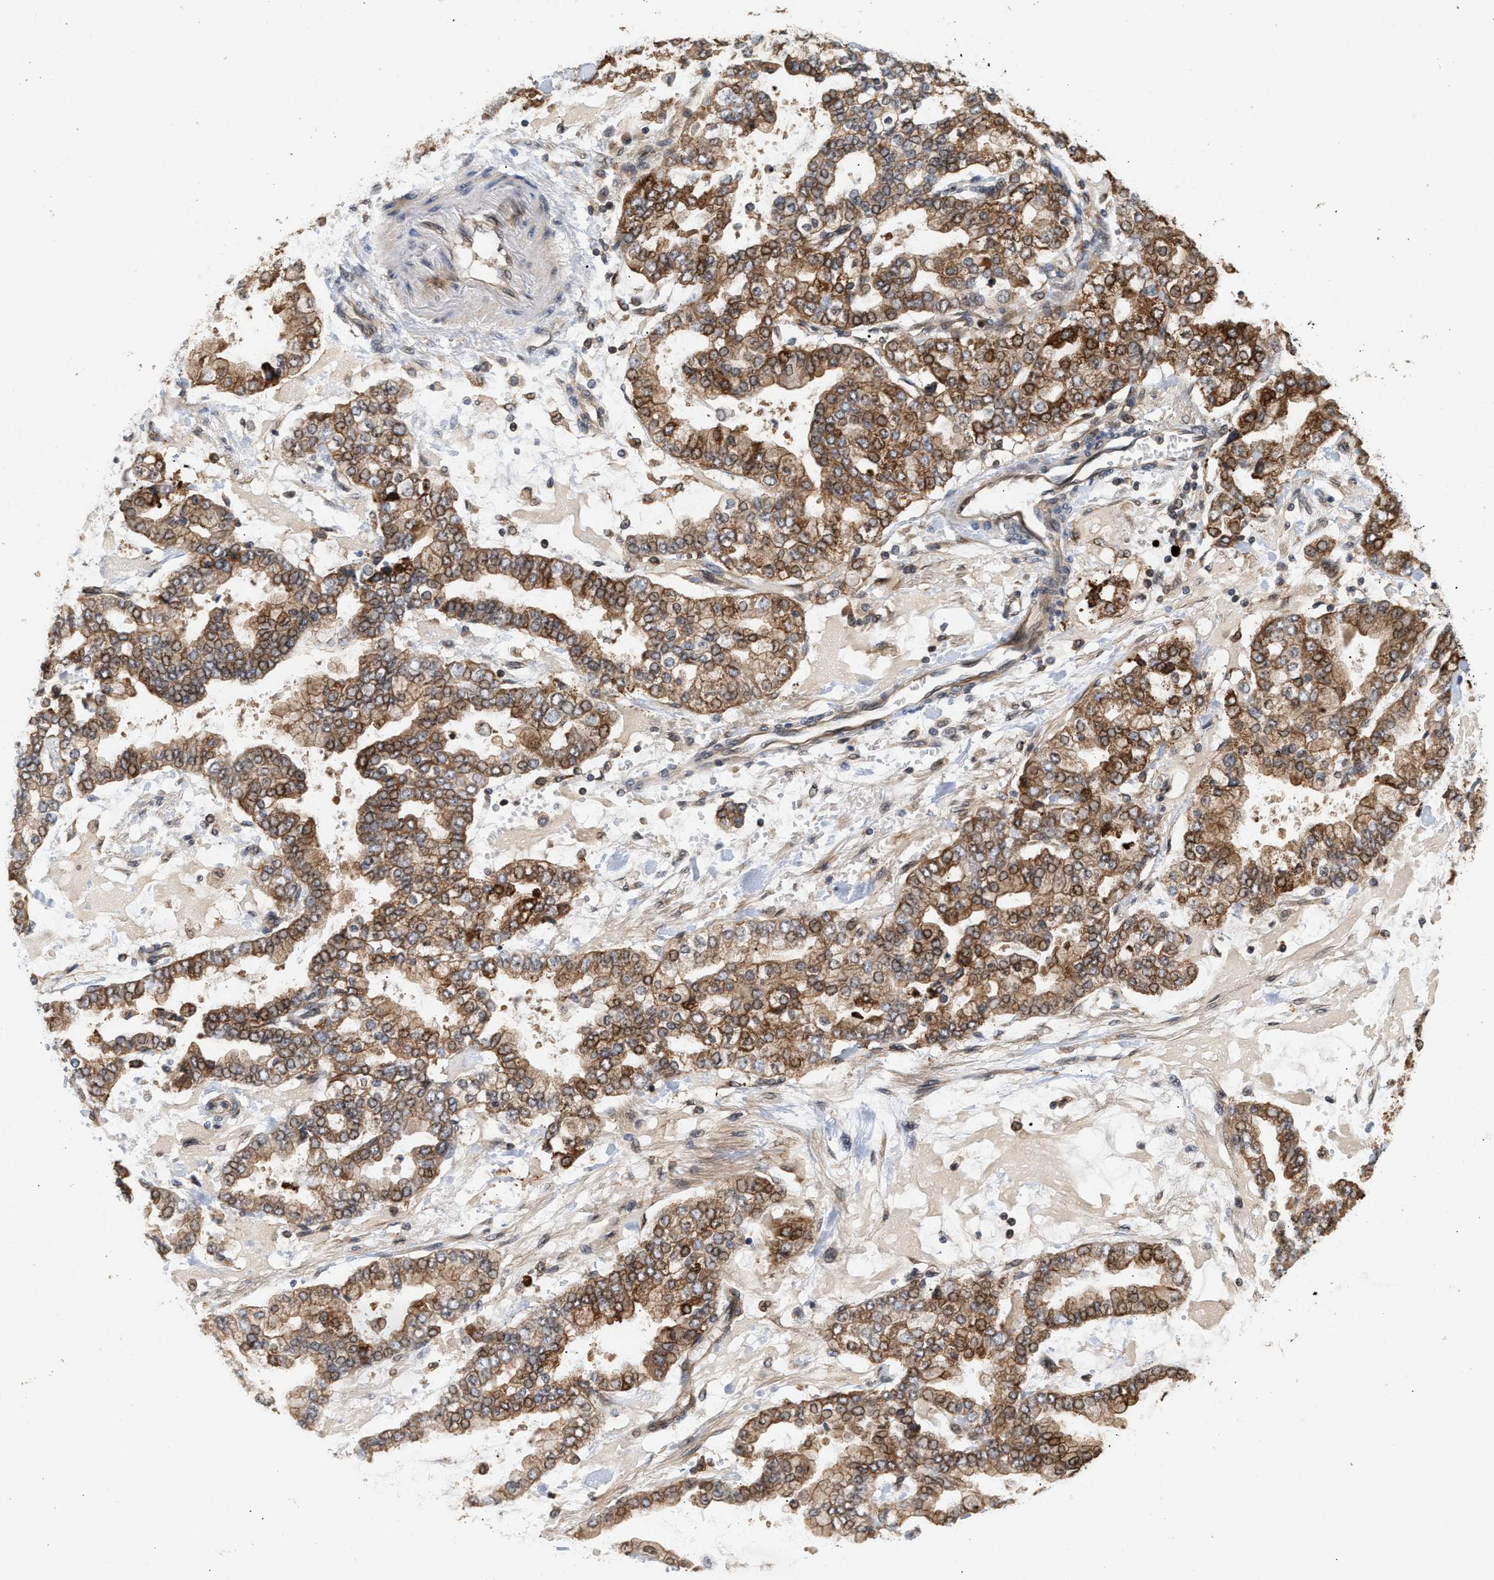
{"staining": {"intensity": "moderate", "quantity": ">75%", "location": "cytoplasmic/membranous,nuclear"}, "tissue": "stomach cancer", "cell_type": "Tumor cells", "image_type": "cancer", "snomed": [{"axis": "morphology", "description": "Normal tissue, NOS"}, {"axis": "morphology", "description": "Adenocarcinoma, NOS"}, {"axis": "topography", "description": "Stomach, upper"}, {"axis": "topography", "description": "Stomach"}], "caption": "A high-resolution image shows immunohistochemistry staining of stomach cancer (adenocarcinoma), which exhibits moderate cytoplasmic/membranous and nuclear expression in about >75% of tumor cells.", "gene": "ABHD5", "patient": {"sex": "male", "age": 76}}